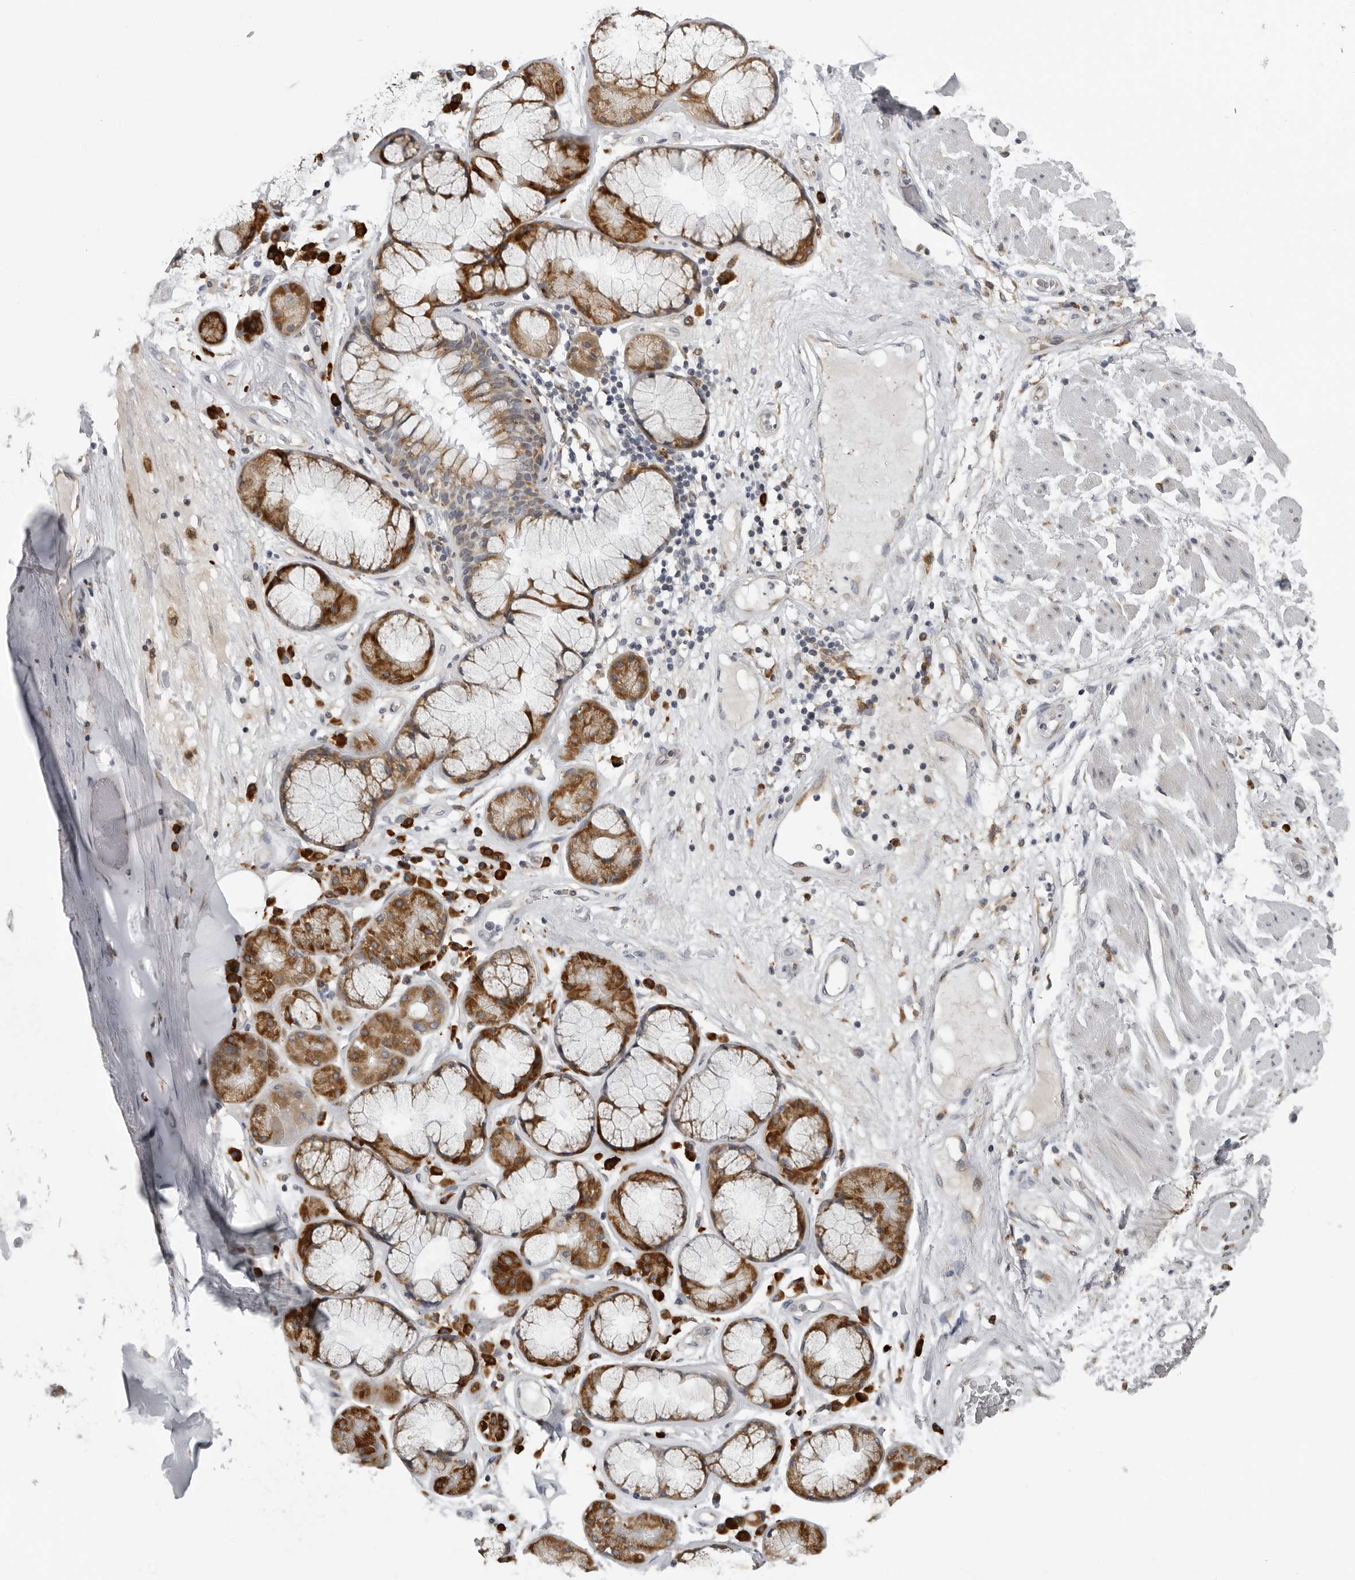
{"staining": {"intensity": "negative", "quantity": "none", "location": "none"}, "tissue": "adipose tissue", "cell_type": "Adipocytes", "image_type": "normal", "snomed": [{"axis": "morphology", "description": "Normal tissue, NOS"}, {"axis": "topography", "description": "Bronchus"}], "caption": "The immunohistochemistry image has no significant expression in adipocytes of adipose tissue. (DAB (3,3'-diaminobenzidine) immunohistochemistry with hematoxylin counter stain).", "gene": "ALPK2", "patient": {"sex": "male", "age": 66}}